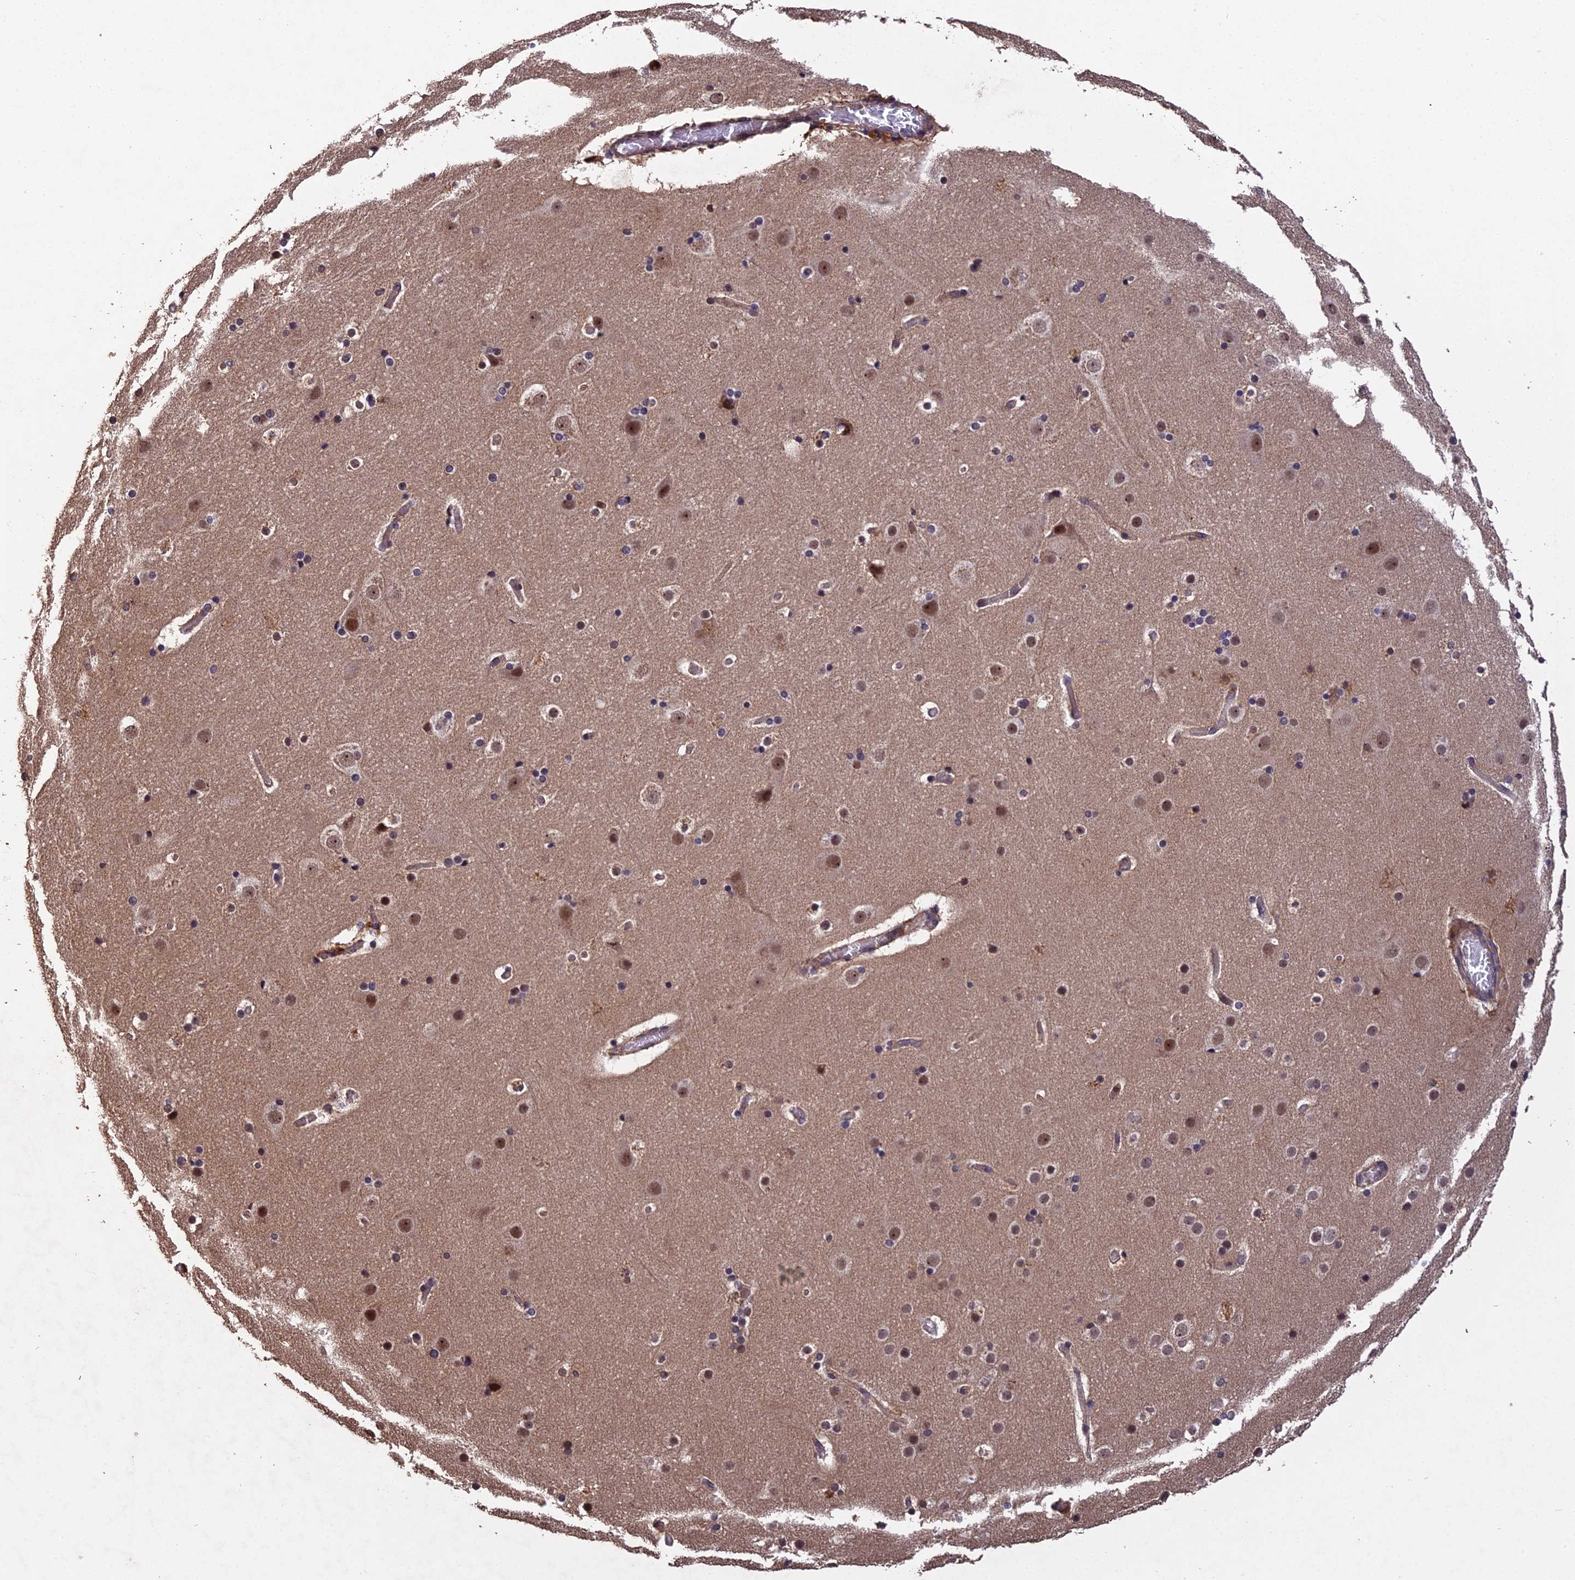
{"staining": {"intensity": "weak", "quantity": ">75%", "location": "cytoplasmic/membranous"}, "tissue": "cerebral cortex", "cell_type": "Endothelial cells", "image_type": "normal", "snomed": [{"axis": "morphology", "description": "Normal tissue, NOS"}, {"axis": "topography", "description": "Cerebral cortex"}], "caption": "Endothelial cells display low levels of weak cytoplasmic/membranous positivity in about >75% of cells in normal cerebral cortex. (IHC, brightfield microscopy, high magnification).", "gene": "RALGAPA2", "patient": {"sex": "male", "age": 57}}